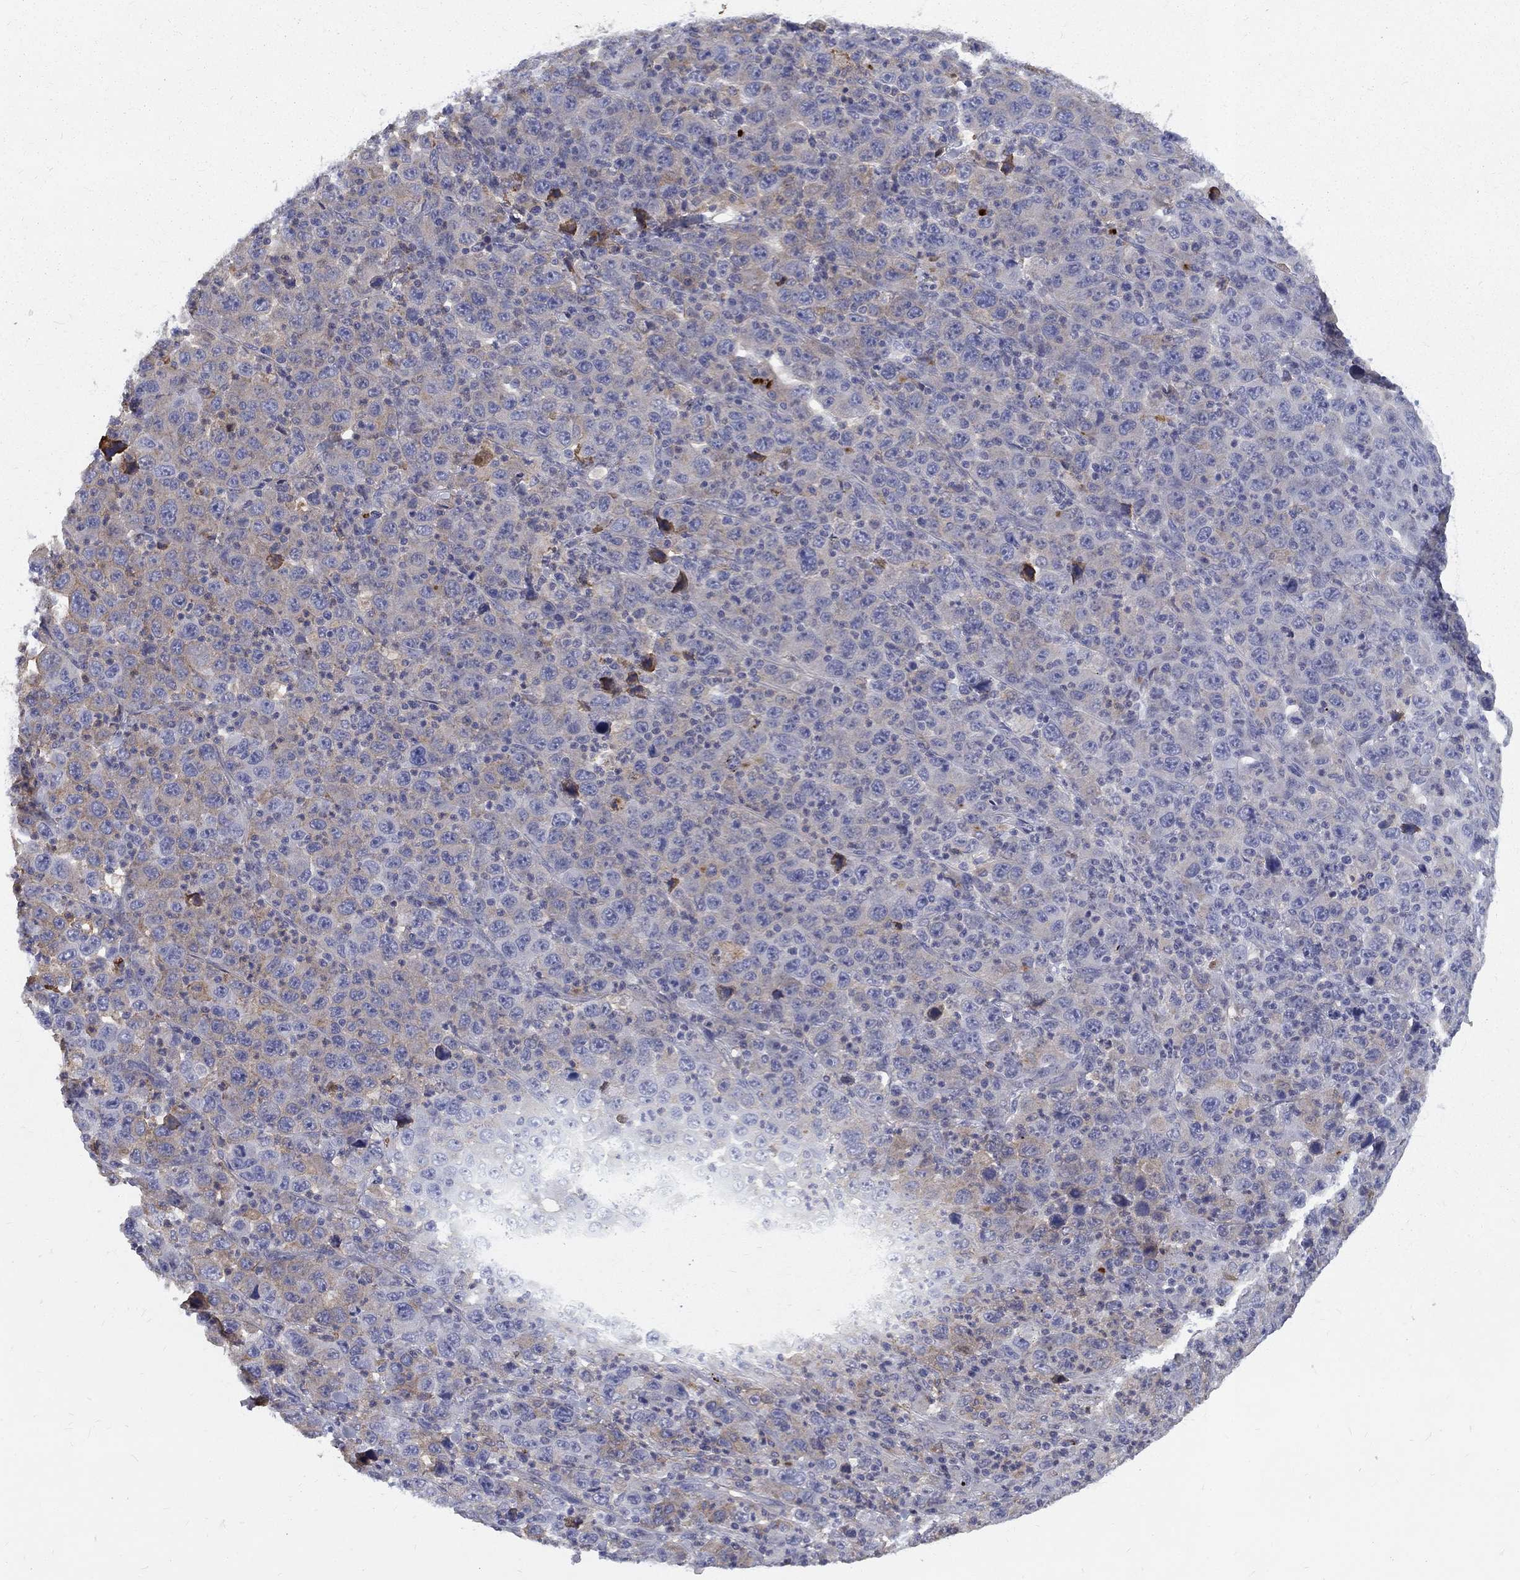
{"staining": {"intensity": "moderate", "quantity": "<25%", "location": "cytoplasmic/membranous"}, "tissue": "stomach cancer", "cell_type": "Tumor cells", "image_type": "cancer", "snomed": [{"axis": "morphology", "description": "Normal tissue, NOS"}, {"axis": "morphology", "description": "Adenocarcinoma, NOS"}, {"axis": "topography", "description": "Stomach, upper"}, {"axis": "topography", "description": "Stomach"}], "caption": "There is low levels of moderate cytoplasmic/membranous expression in tumor cells of adenocarcinoma (stomach), as demonstrated by immunohistochemical staining (brown color).", "gene": "EPDR1", "patient": {"sex": "male", "age": 59}}